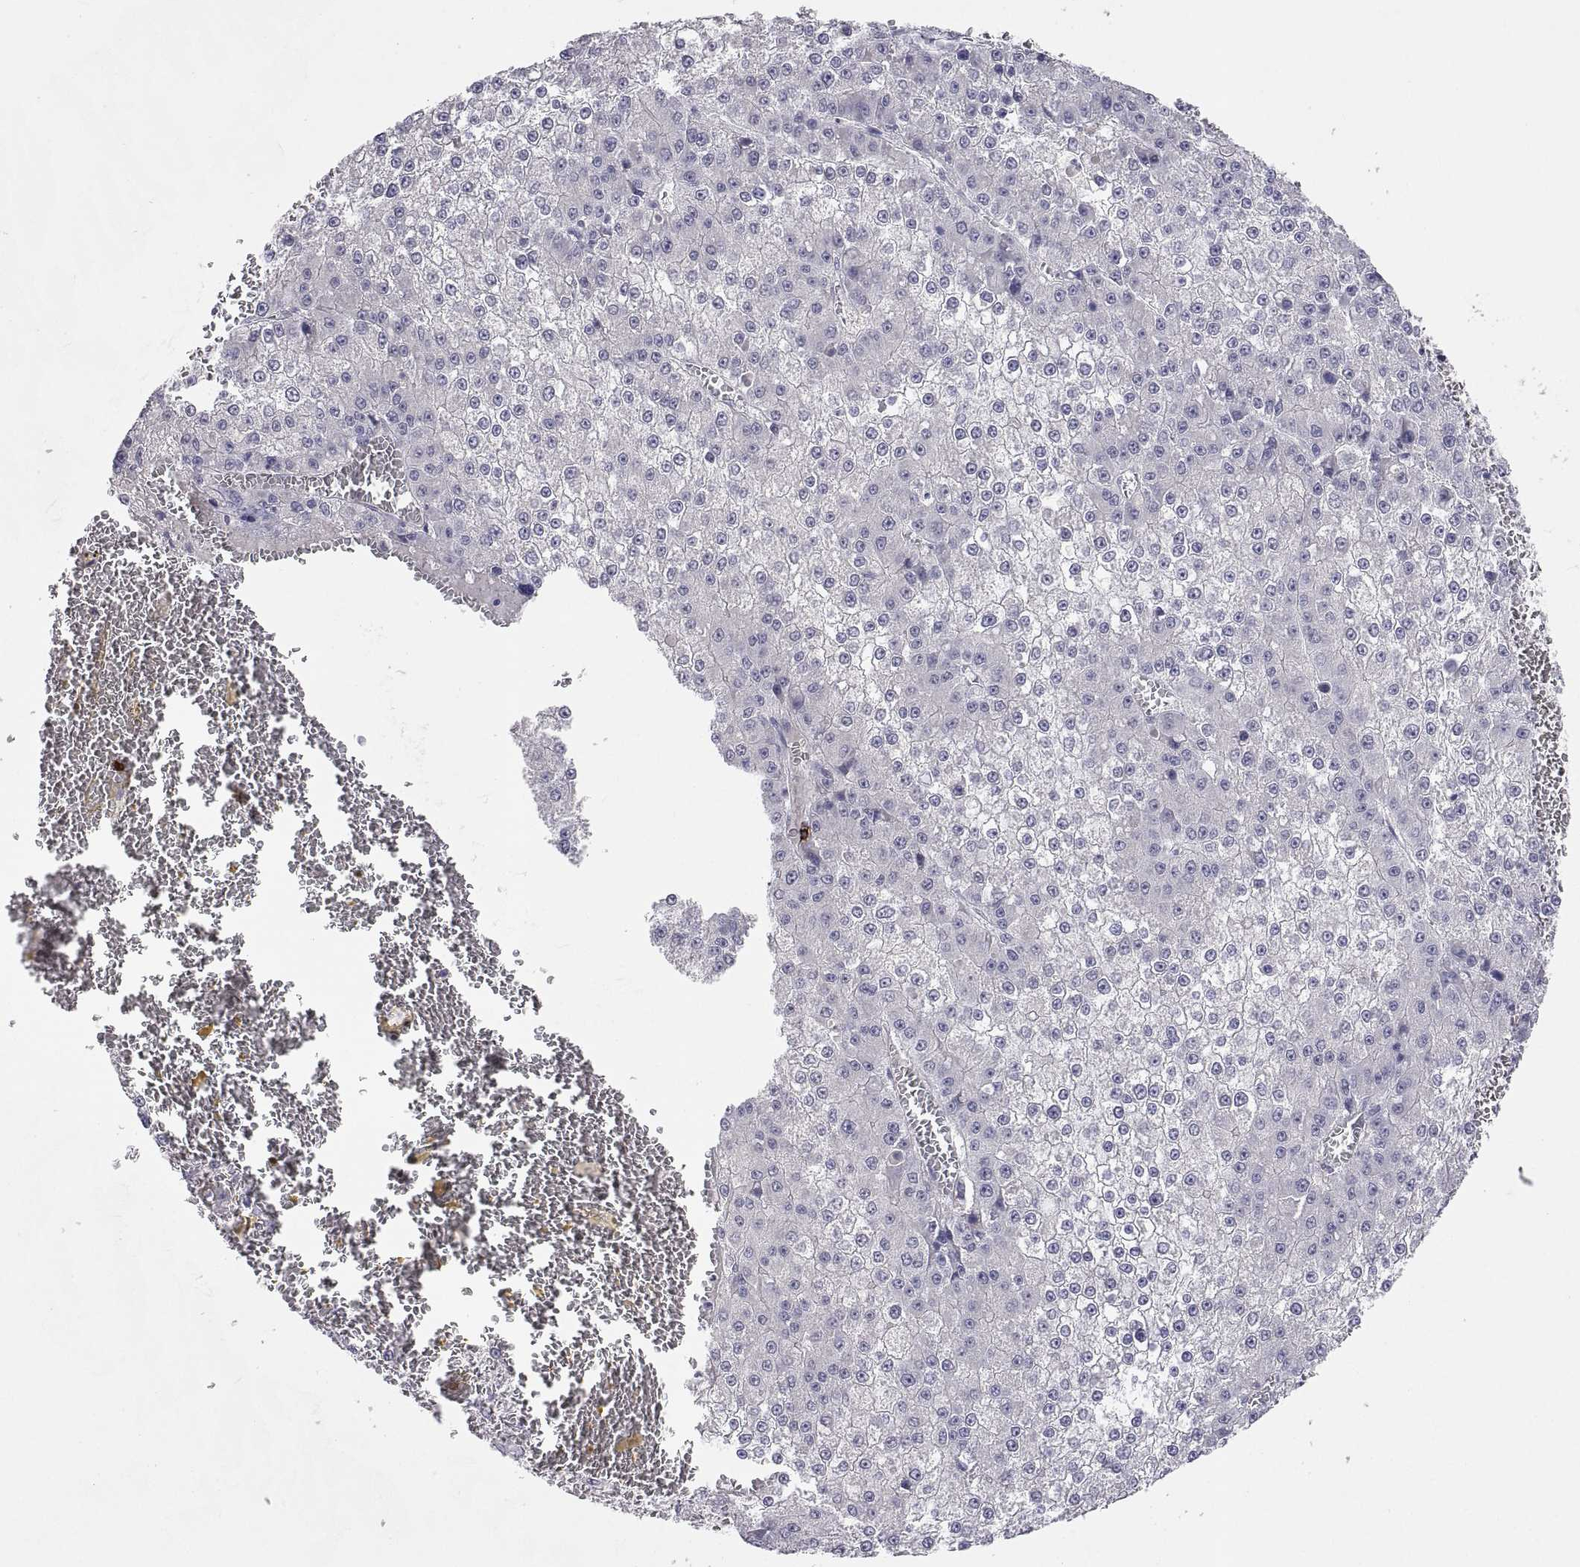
{"staining": {"intensity": "negative", "quantity": "none", "location": "none"}, "tissue": "liver cancer", "cell_type": "Tumor cells", "image_type": "cancer", "snomed": [{"axis": "morphology", "description": "Carcinoma, Hepatocellular, NOS"}, {"axis": "topography", "description": "Liver"}], "caption": "This is an immunohistochemistry (IHC) image of liver hepatocellular carcinoma. There is no expression in tumor cells.", "gene": "MS4A1", "patient": {"sex": "female", "age": 73}}